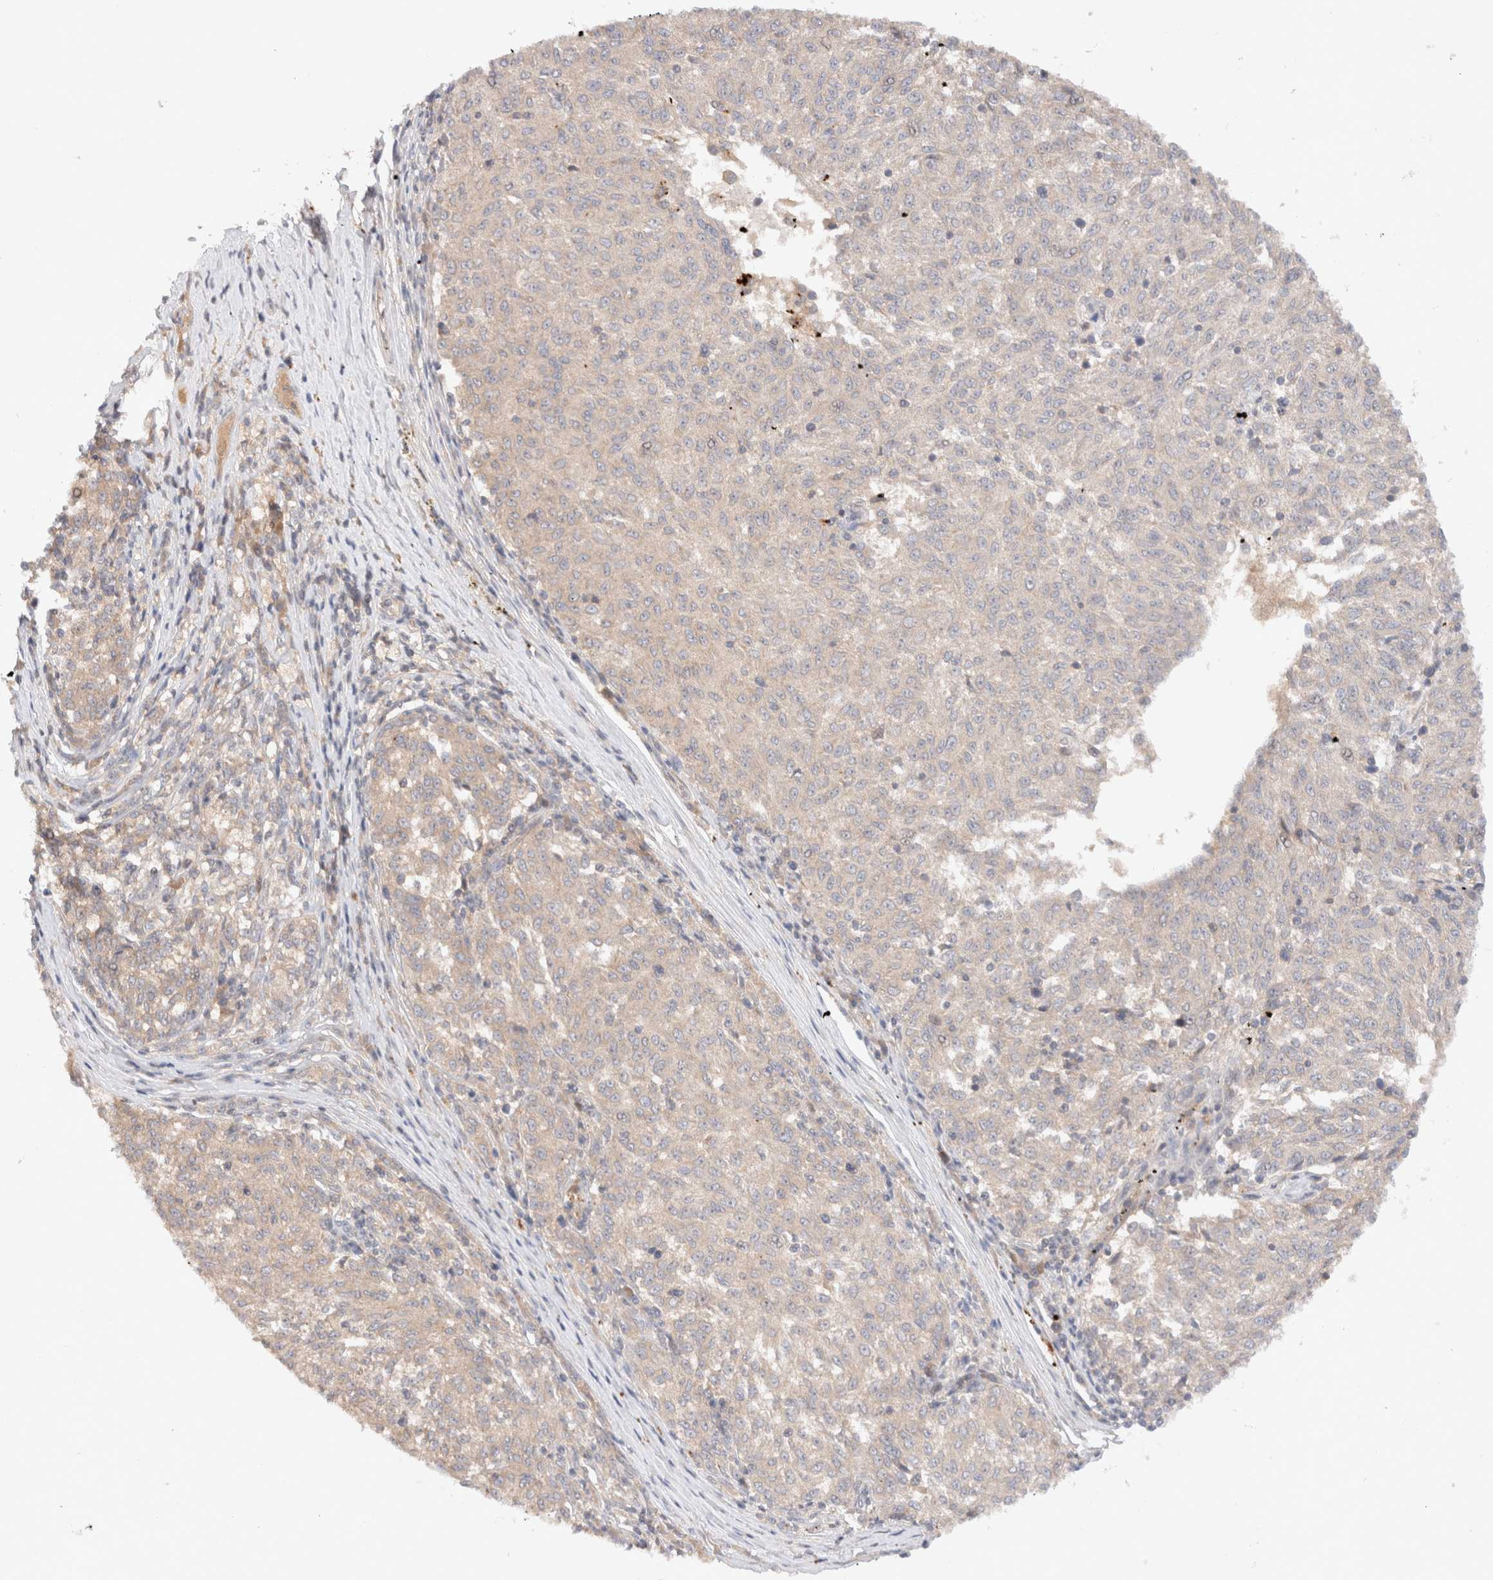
{"staining": {"intensity": "negative", "quantity": "none", "location": "none"}, "tissue": "melanoma", "cell_type": "Tumor cells", "image_type": "cancer", "snomed": [{"axis": "morphology", "description": "Malignant melanoma, NOS"}, {"axis": "topography", "description": "Skin"}], "caption": "This is an IHC image of malignant melanoma. There is no positivity in tumor cells.", "gene": "KLHL20", "patient": {"sex": "female", "age": 72}}